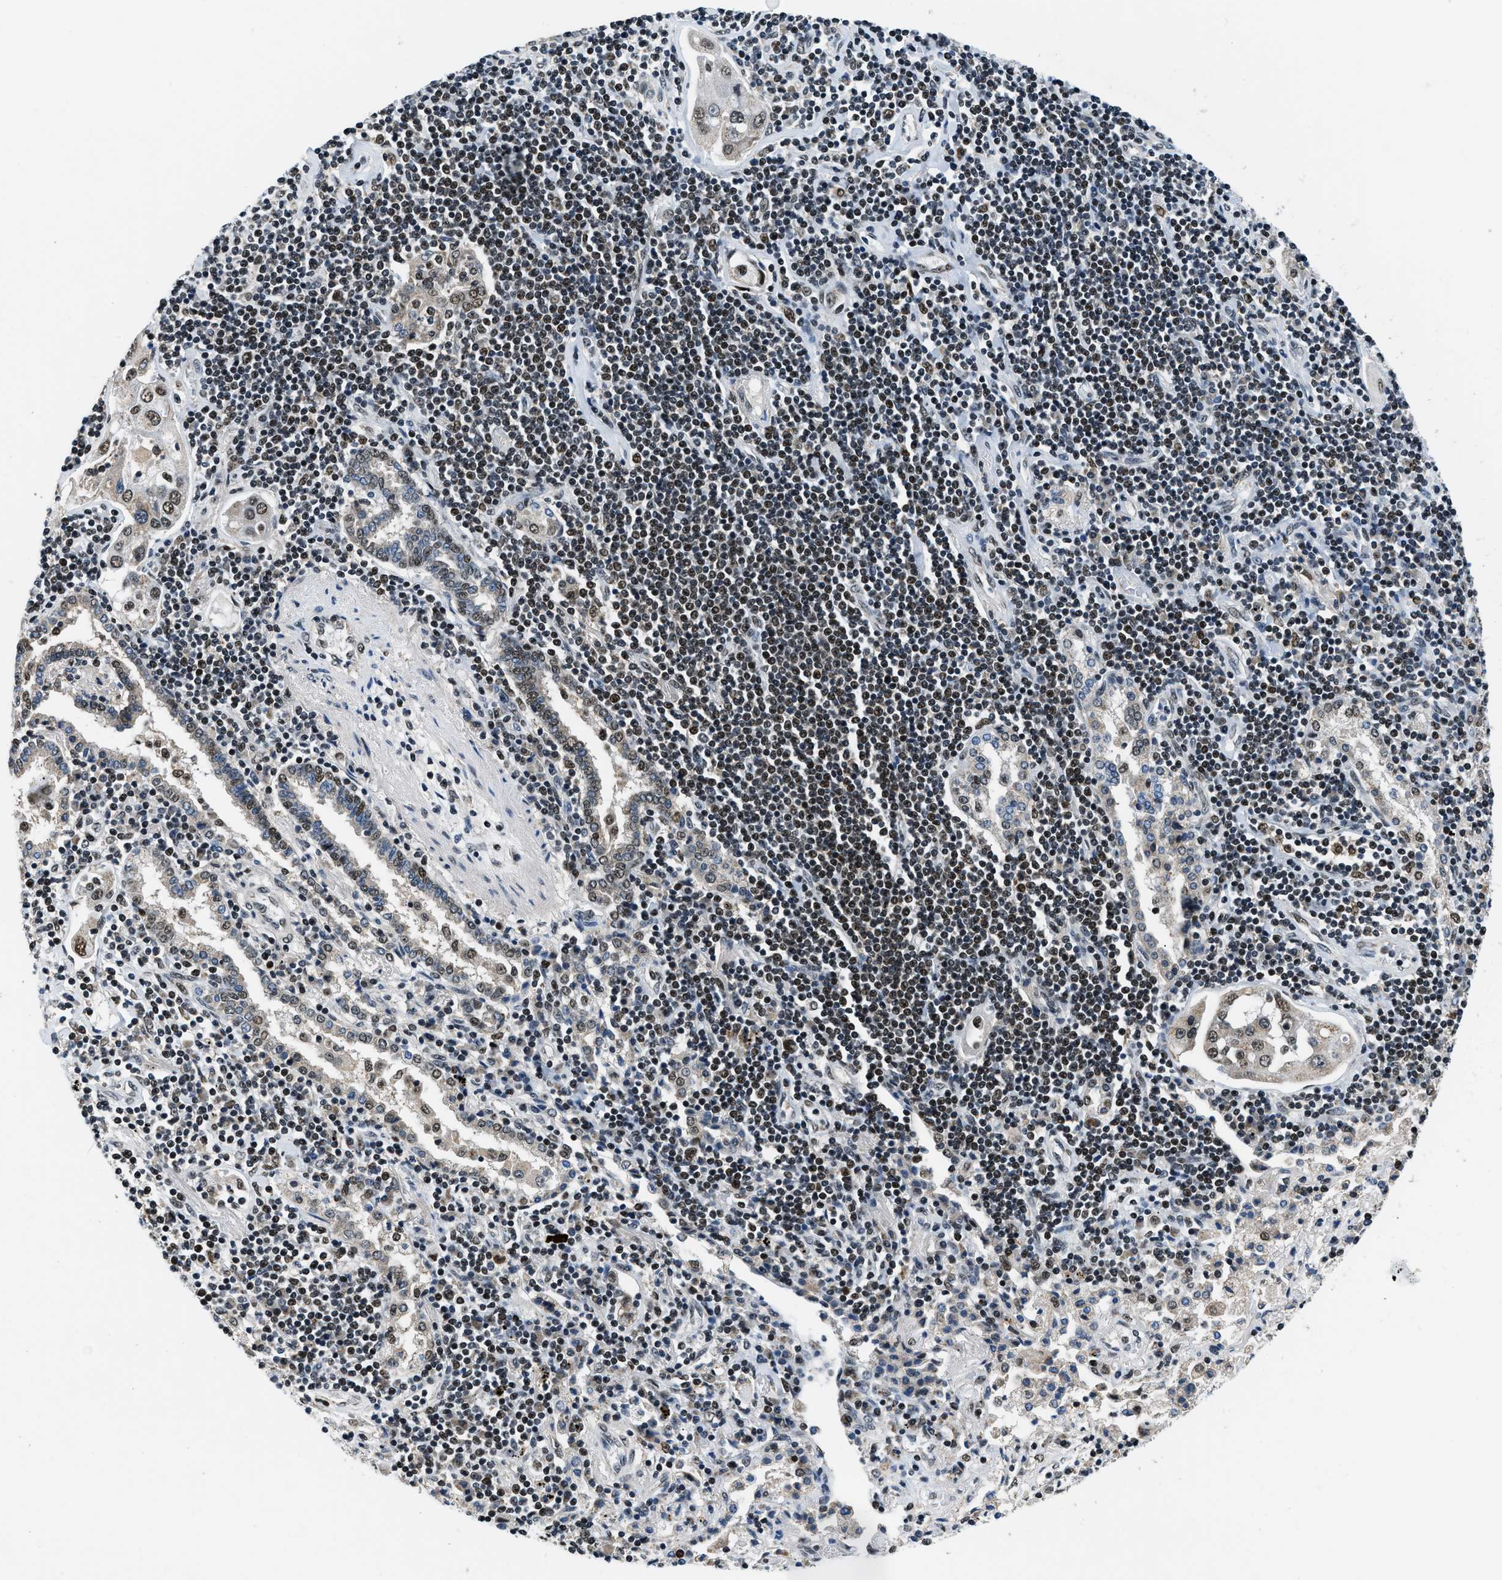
{"staining": {"intensity": "moderate", "quantity": "25%-75%", "location": "nuclear"}, "tissue": "lung cancer", "cell_type": "Tumor cells", "image_type": "cancer", "snomed": [{"axis": "morphology", "description": "Adenocarcinoma, NOS"}, {"axis": "topography", "description": "Lung"}], "caption": "Immunohistochemistry (IHC) (DAB (3,3'-diaminobenzidine)) staining of lung cancer exhibits moderate nuclear protein staining in about 25%-75% of tumor cells.", "gene": "KDM3B", "patient": {"sex": "female", "age": 65}}